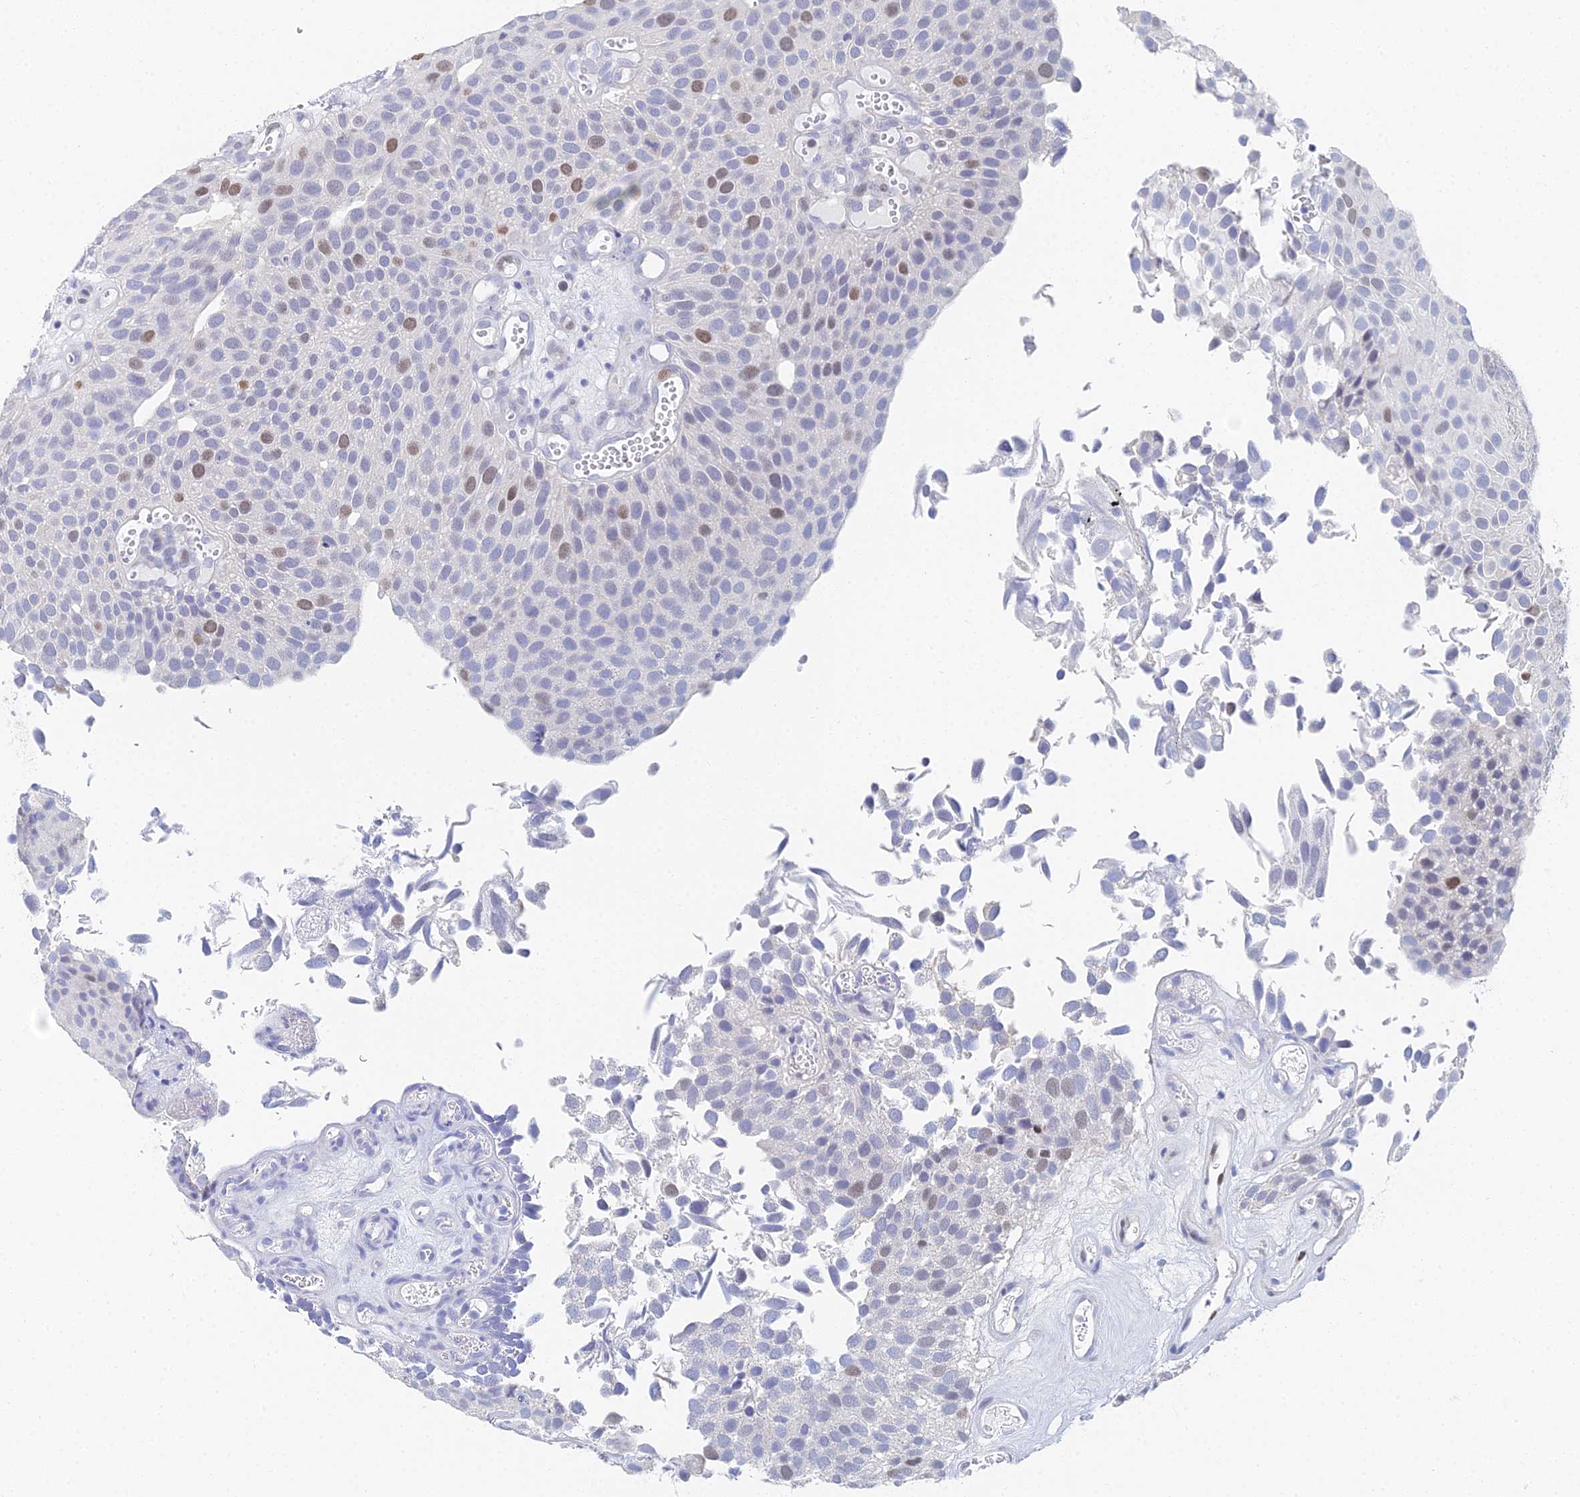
{"staining": {"intensity": "moderate", "quantity": "<25%", "location": "nuclear"}, "tissue": "urothelial cancer", "cell_type": "Tumor cells", "image_type": "cancer", "snomed": [{"axis": "morphology", "description": "Urothelial carcinoma, Low grade"}, {"axis": "topography", "description": "Urinary bladder"}], "caption": "Protein expression analysis of human urothelial cancer reveals moderate nuclear staining in about <25% of tumor cells. The staining was performed using DAB, with brown indicating positive protein expression. Nuclei are stained blue with hematoxylin.", "gene": "MCM2", "patient": {"sex": "male", "age": 89}}